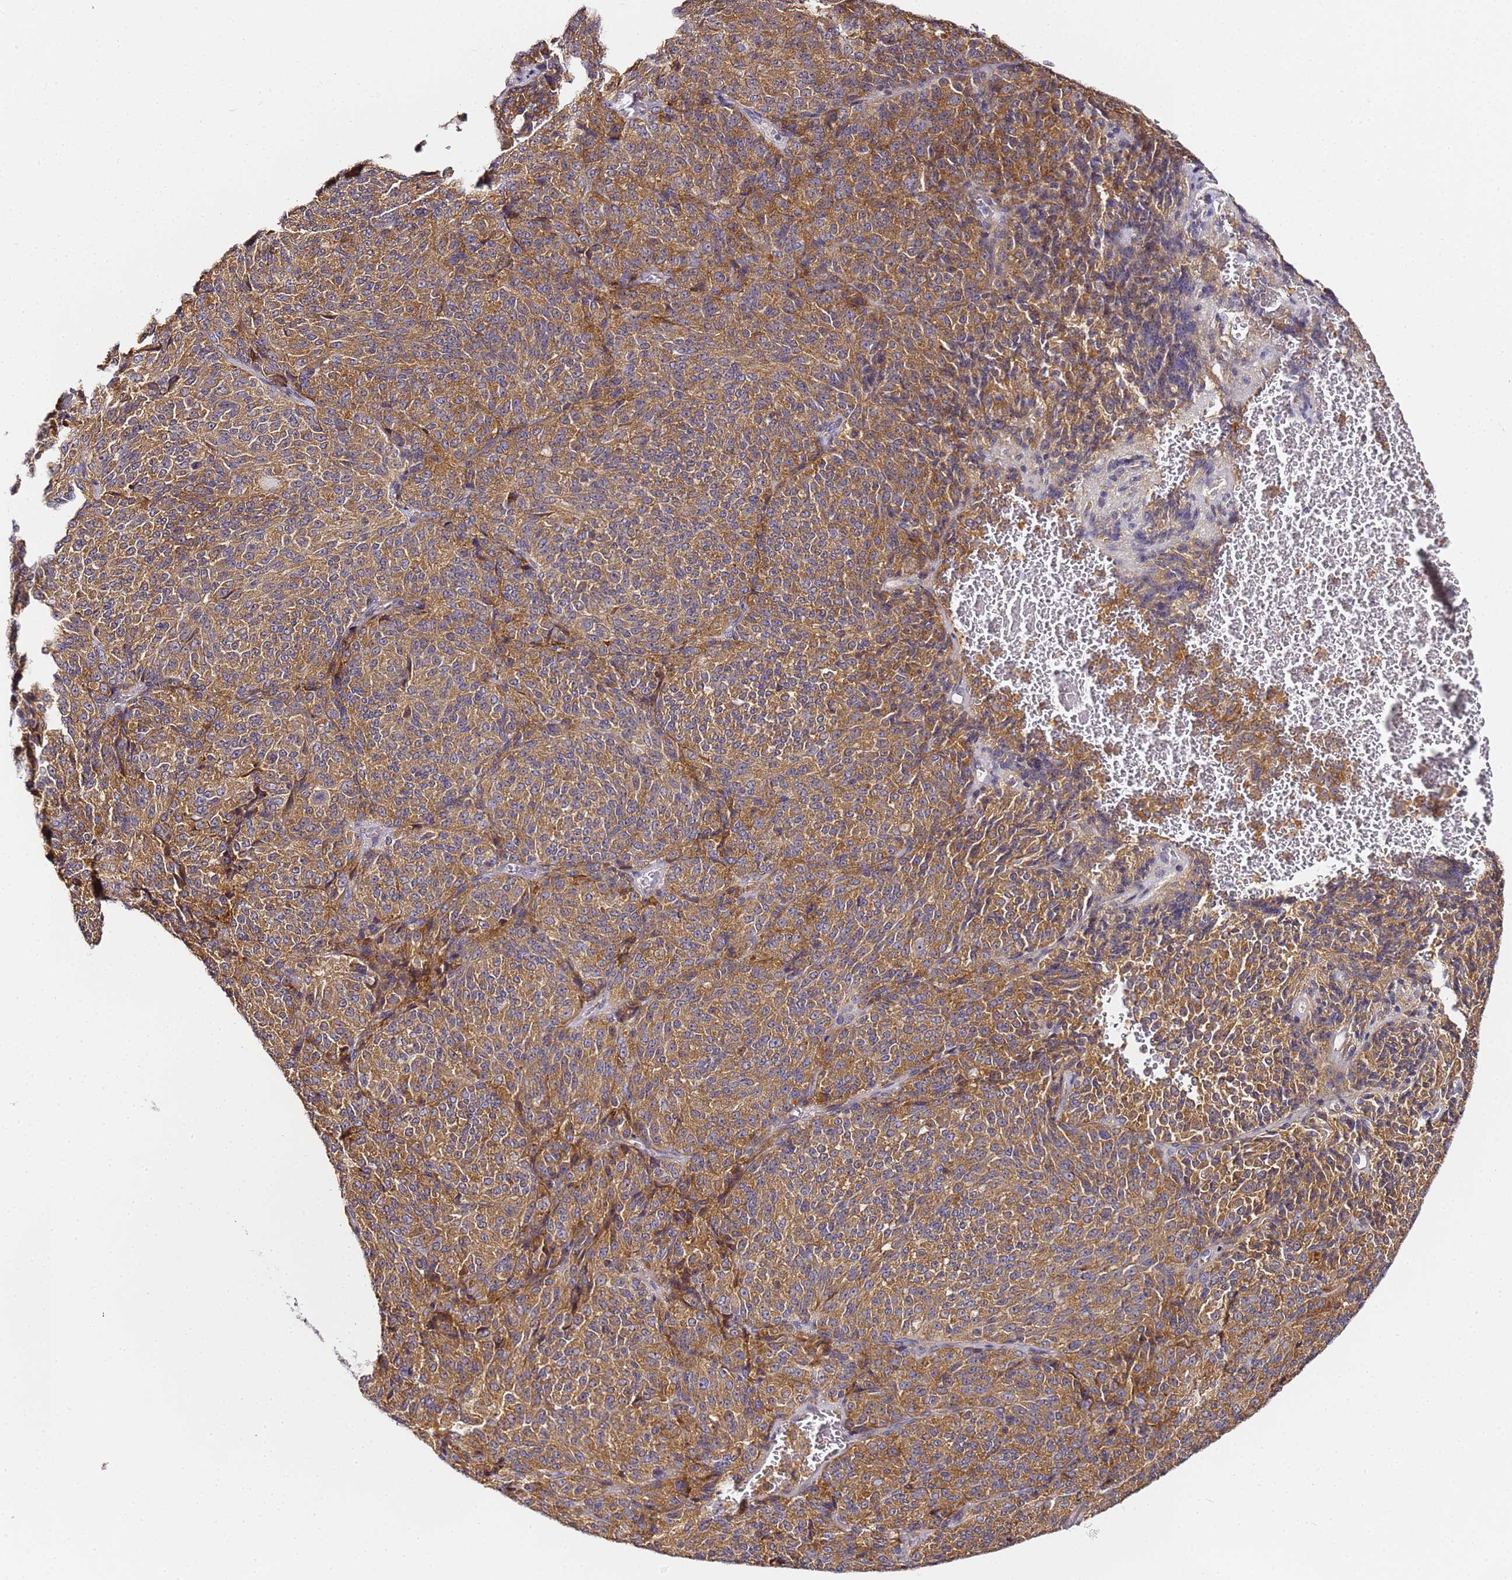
{"staining": {"intensity": "strong", "quantity": ">75%", "location": "cytoplasmic/membranous"}, "tissue": "melanoma", "cell_type": "Tumor cells", "image_type": "cancer", "snomed": [{"axis": "morphology", "description": "Malignant melanoma, Metastatic site"}, {"axis": "topography", "description": "Brain"}], "caption": "This micrograph demonstrates immunohistochemistry (IHC) staining of malignant melanoma (metastatic site), with high strong cytoplasmic/membranous positivity in about >75% of tumor cells.", "gene": "RPL13A", "patient": {"sex": "female", "age": 56}}